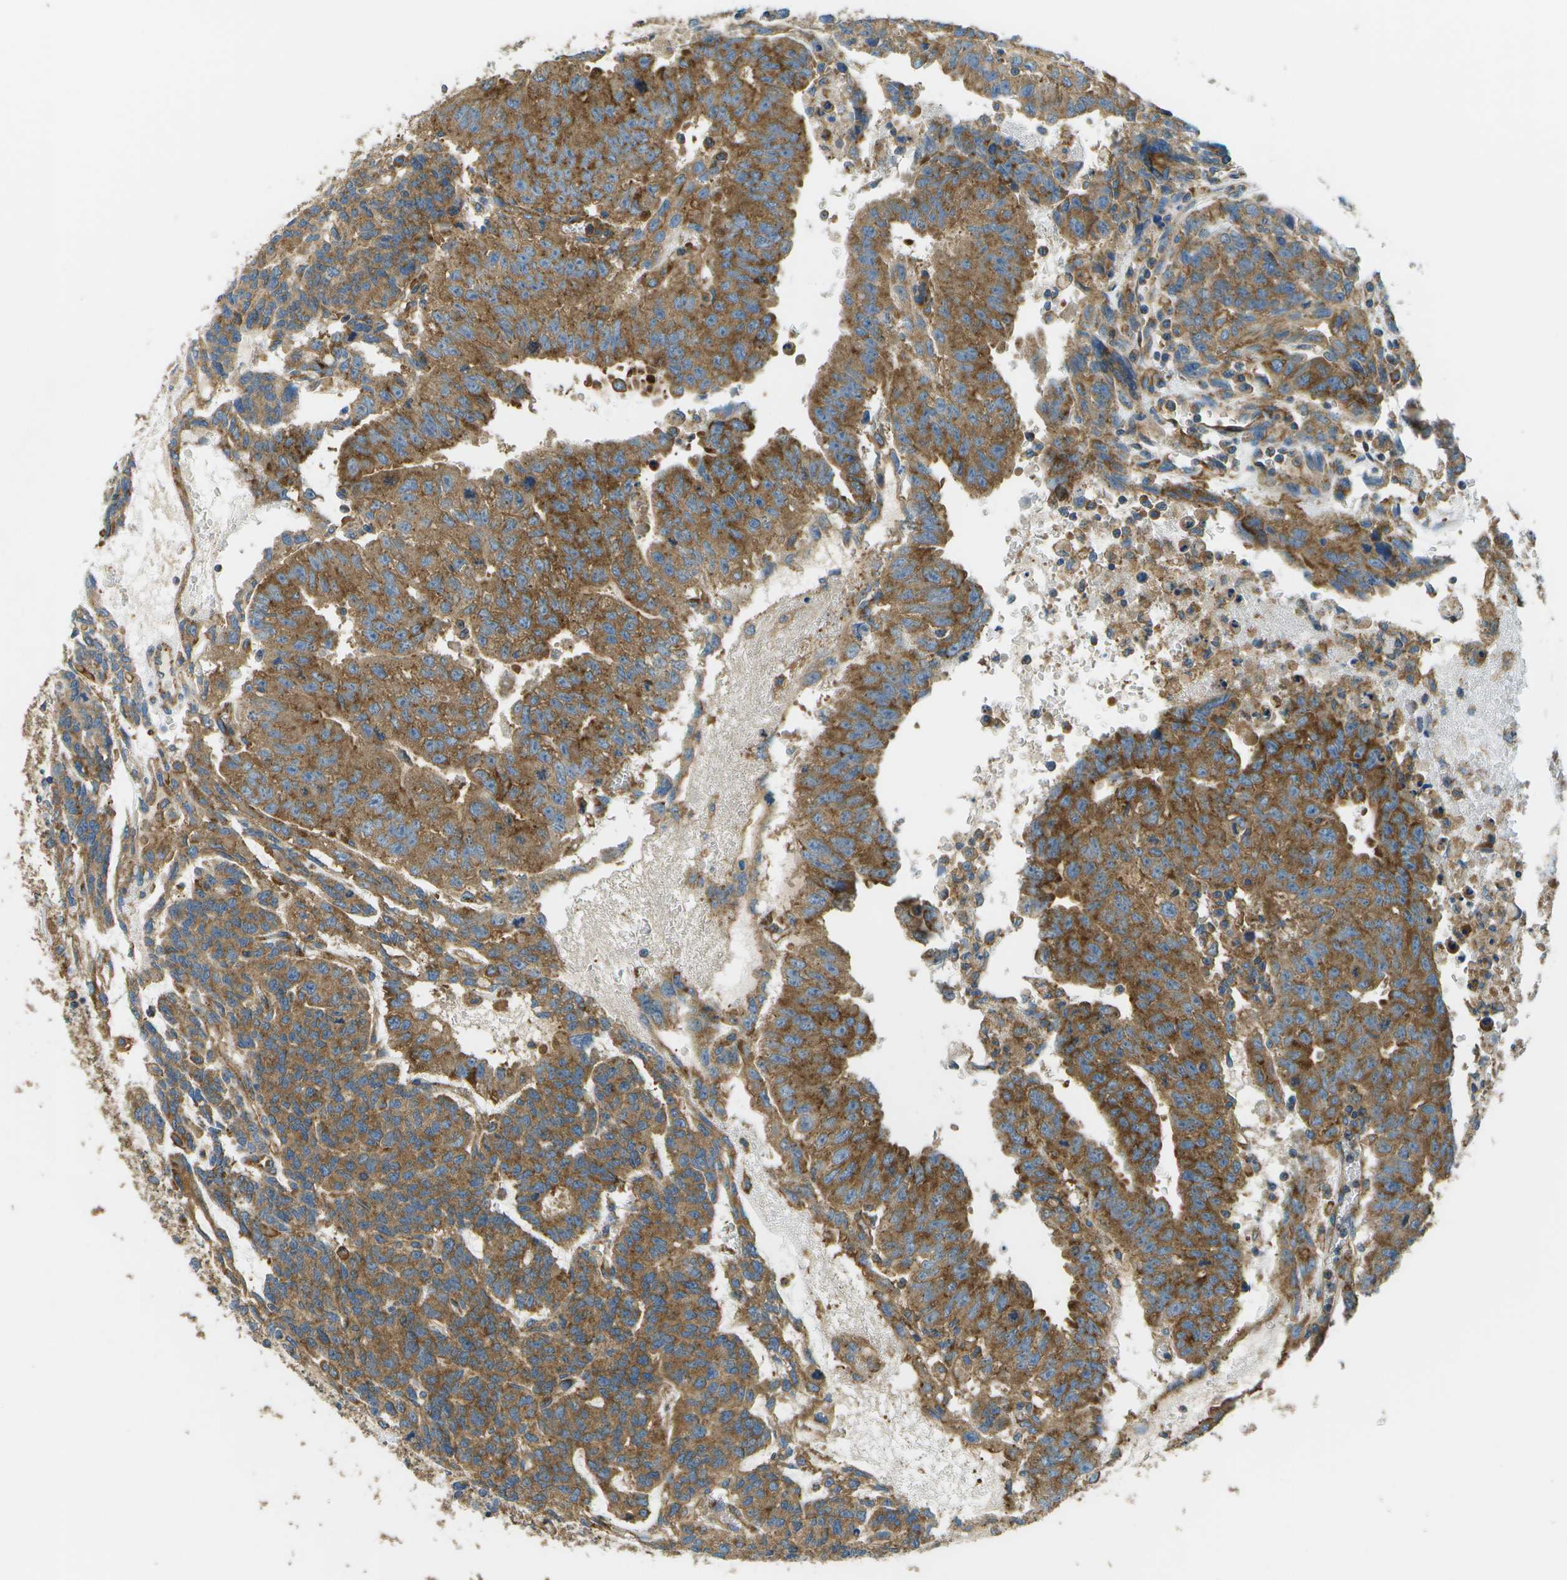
{"staining": {"intensity": "strong", "quantity": ">75%", "location": "cytoplasmic/membranous"}, "tissue": "testis cancer", "cell_type": "Tumor cells", "image_type": "cancer", "snomed": [{"axis": "morphology", "description": "Seminoma, NOS"}, {"axis": "morphology", "description": "Carcinoma, Embryonal, NOS"}, {"axis": "topography", "description": "Testis"}], "caption": "Human testis cancer stained with a brown dye demonstrates strong cytoplasmic/membranous positive staining in about >75% of tumor cells.", "gene": "CLTC", "patient": {"sex": "male", "age": 52}}